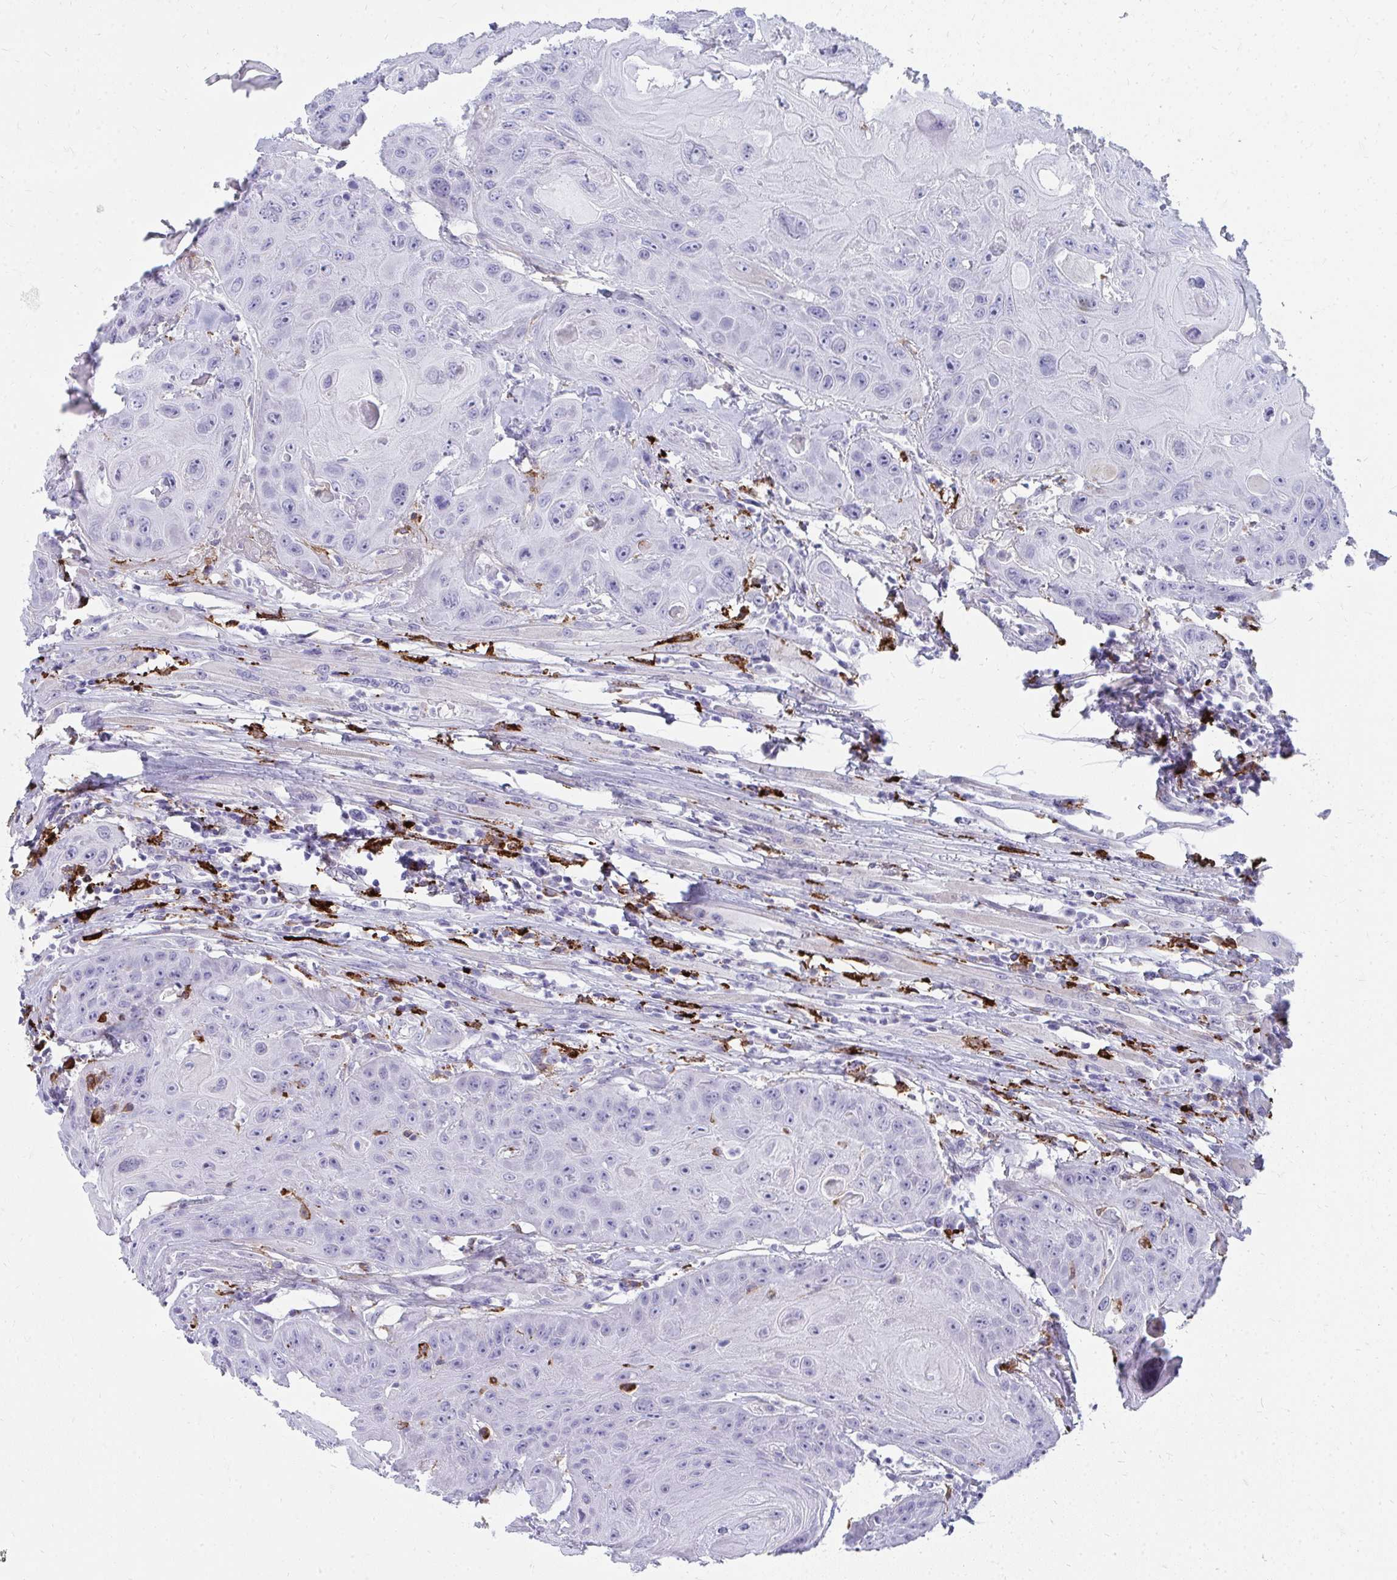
{"staining": {"intensity": "negative", "quantity": "none", "location": "none"}, "tissue": "head and neck cancer", "cell_type": "Tumor cells", "image_type": "cancer", "snomed": [{"axis": "morphology", "description": "Squamous cell carcinoma, NOS"}, {"axis": "topography", "description": "Head-Neck"}], "caption": "Squamous cell carcinoma (head and neck) was stained to show a protein in brown. There is no significant positivity in tumor cells.", "gene": "CD163", "patient": {"sex": "female", "age": 59}}